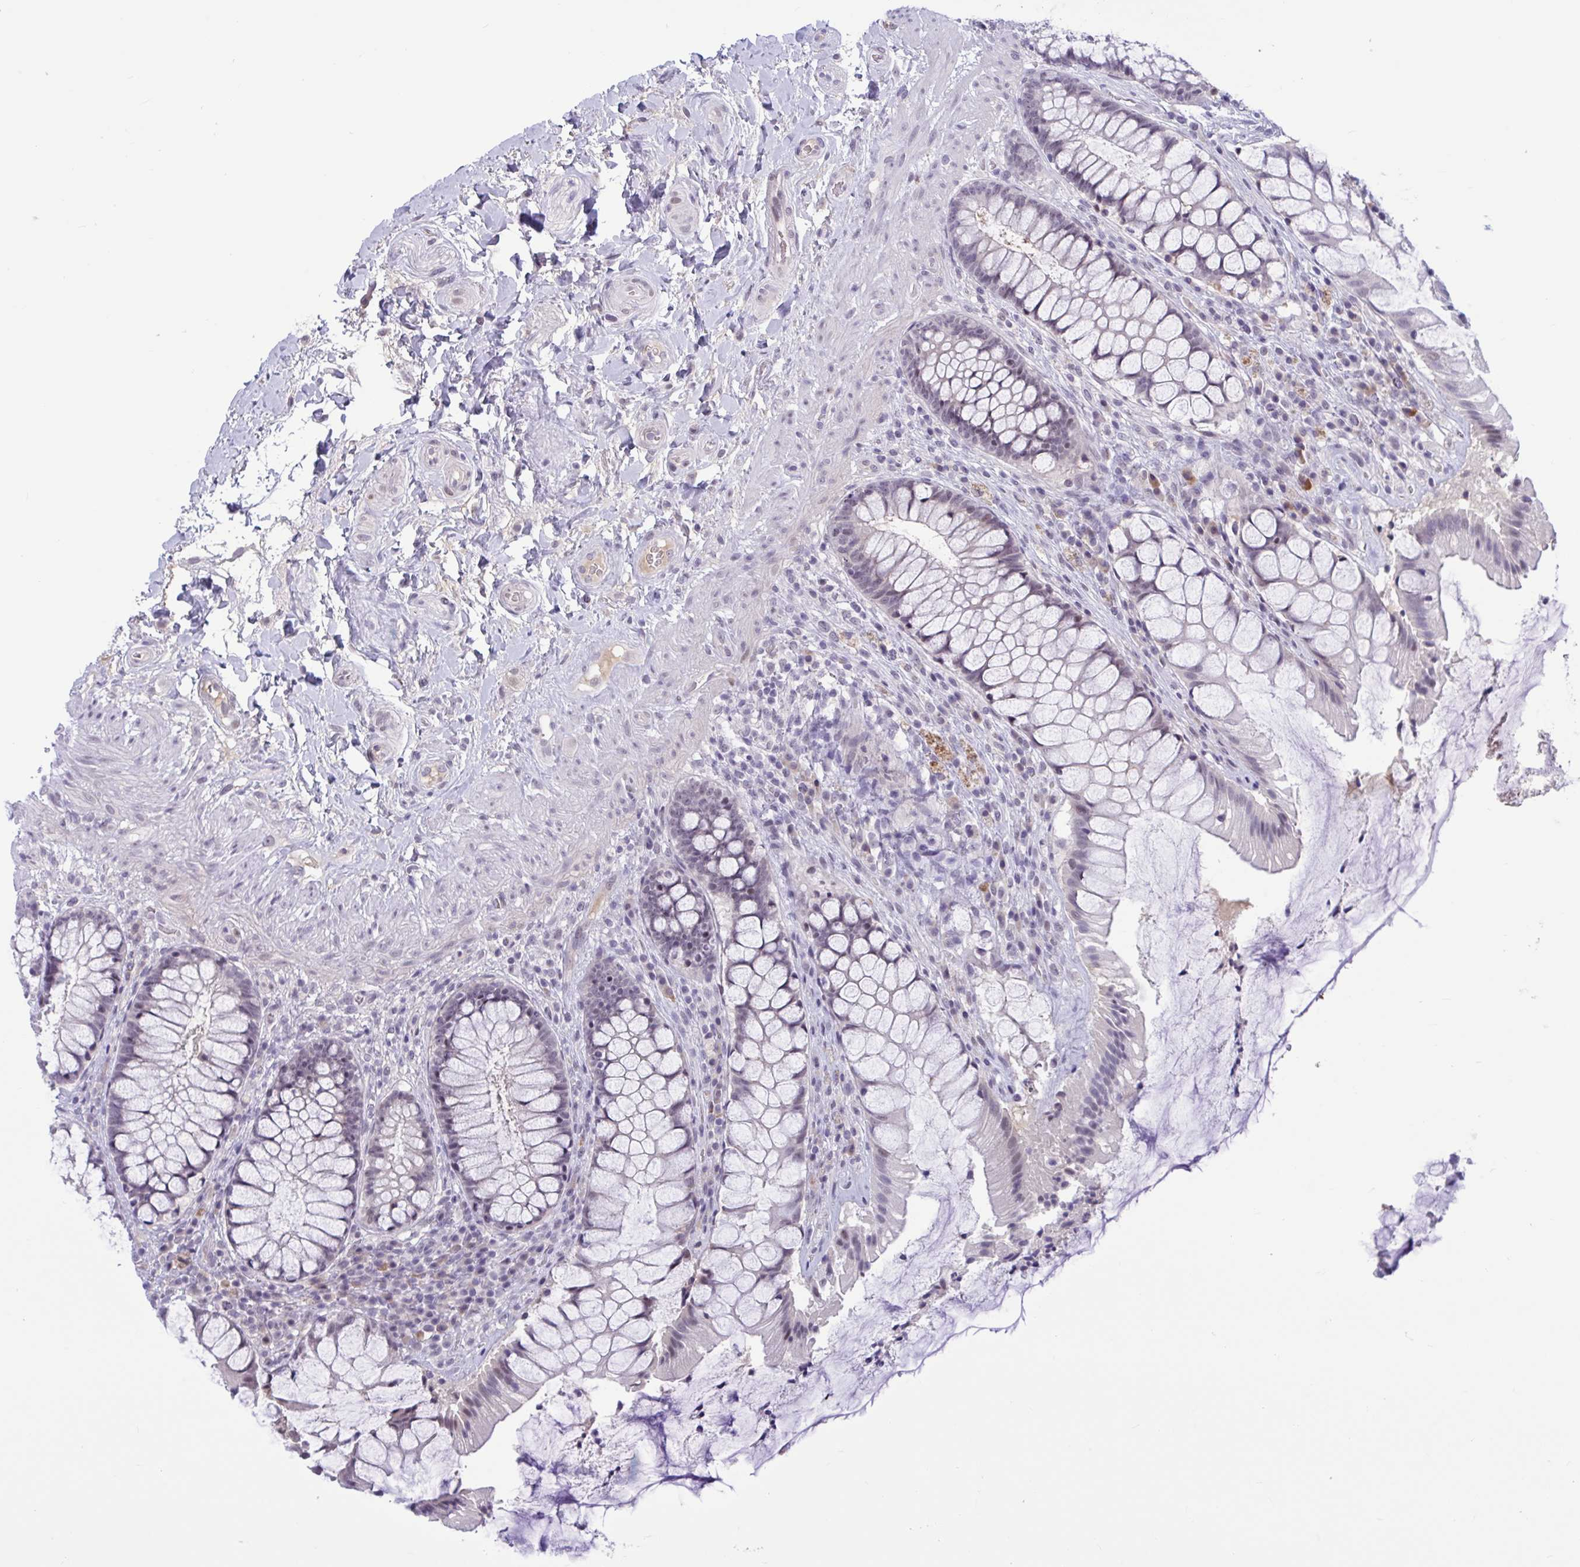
{"staining": {"intensity": "weak", "quantity": "<25%", "location": "cytoplasmic/membranous"}, "tissue": "rectum", "cell_type": "Glandular cells", "image_type": "normal", "snomed": [{"axis": "morphology", "description": "Normal tissue, NOS"}, {"axis": "topography", "description": "Rectum"}], "caption": "The photomicrograph demonstrates no significant staining in glandular cells of rectum.", "gene": "CNGB3", "patient": {"sex": "female", "age": 58}}